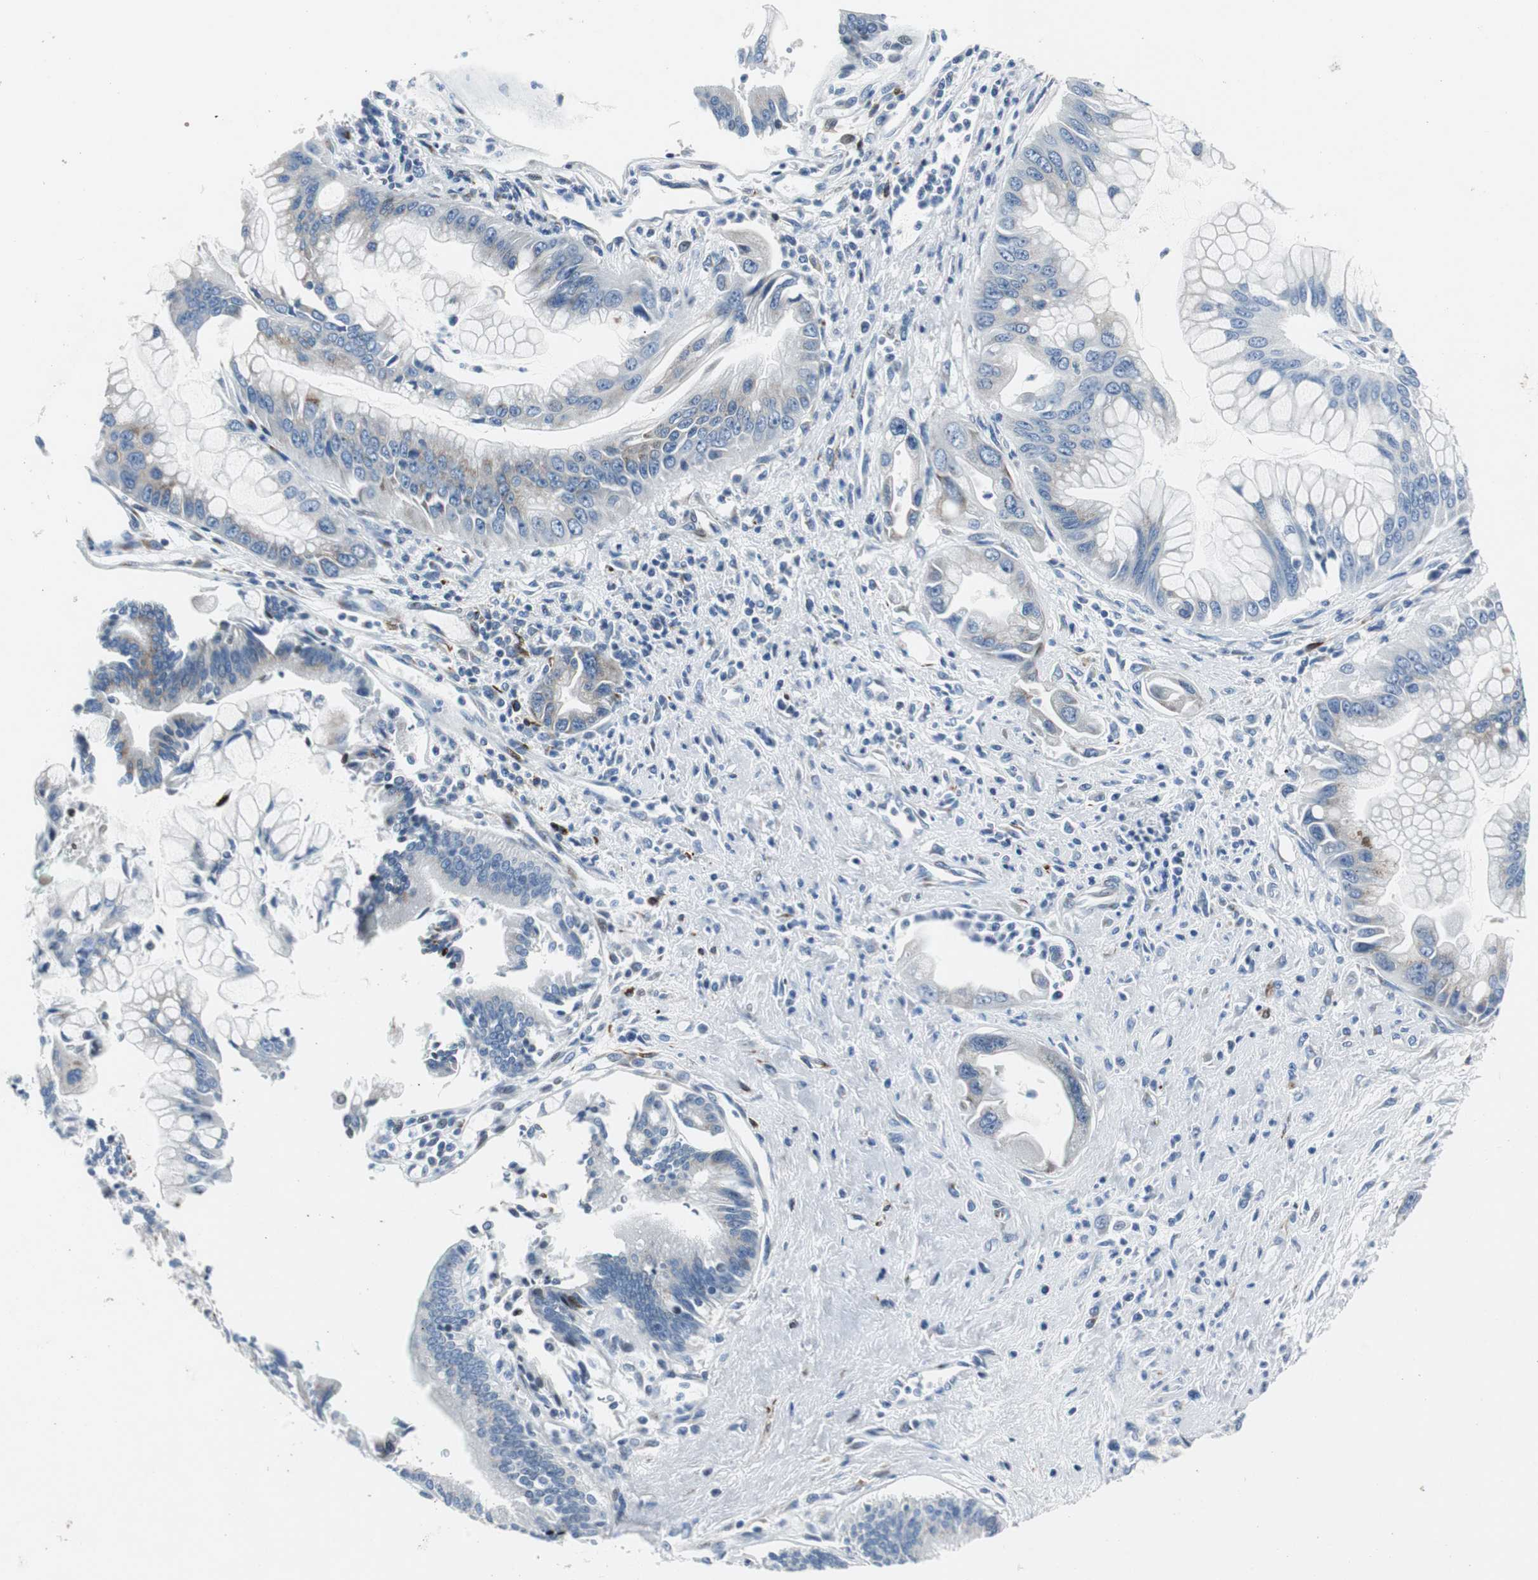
{"staining": {"intensity": "weak", "quantity": "<25%", "location": "cytoplasmic/membranous"}, "tissue": "pancreatic cancer", "cell_type": "Tumor cells", "image_type": "cancer", "snomed": [{"axis": "morphology", "description": "Adenocarcinoma, NOS"}, {"axis": "topography", "description": "Pancreas"}], "caption": "Tumor cells show no significant staining in pancreatic adenocarcinoma.", "gene": "BBC3", "patient": {"sex": "male", "age": 59}}